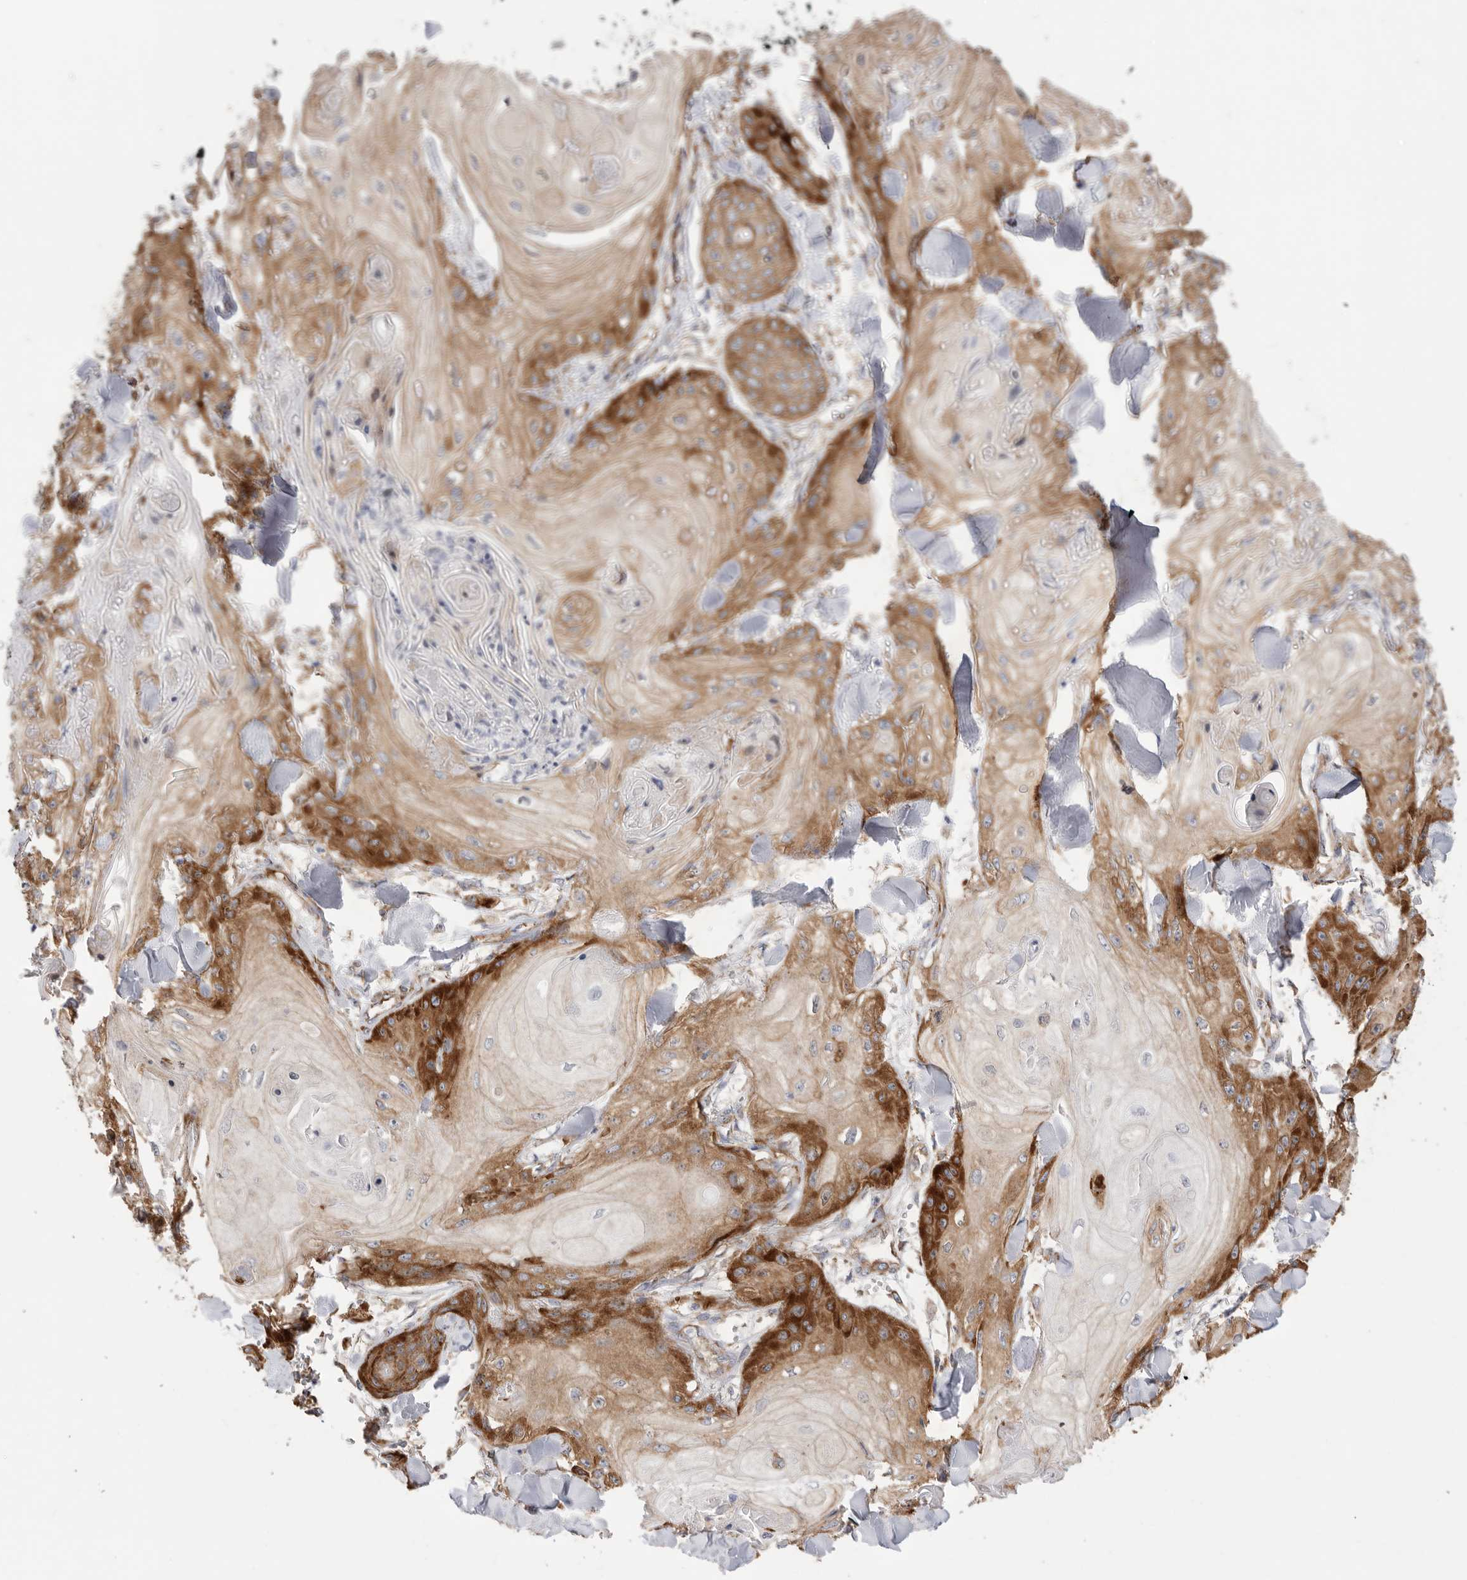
{"staining": {"intensity": "strong", "quantity": ">75%", "location": "cytoplasmic/membranous"}, "tissue": "skin cancer", "cell_type": "Tumor cells", "image_type": "cancer", "snomed": [{"axis": "morphology", "description": "Squamous cell carcinoma, NOS"}, {"axis": "topography", "description": "Skin"}], "caption": "Skin squamous cell carcinoma stained with a protein marker exhibits strong staining in tumor cells.", "gene": "SERBP1", "patient": {"sex": "male", "age": 74}}